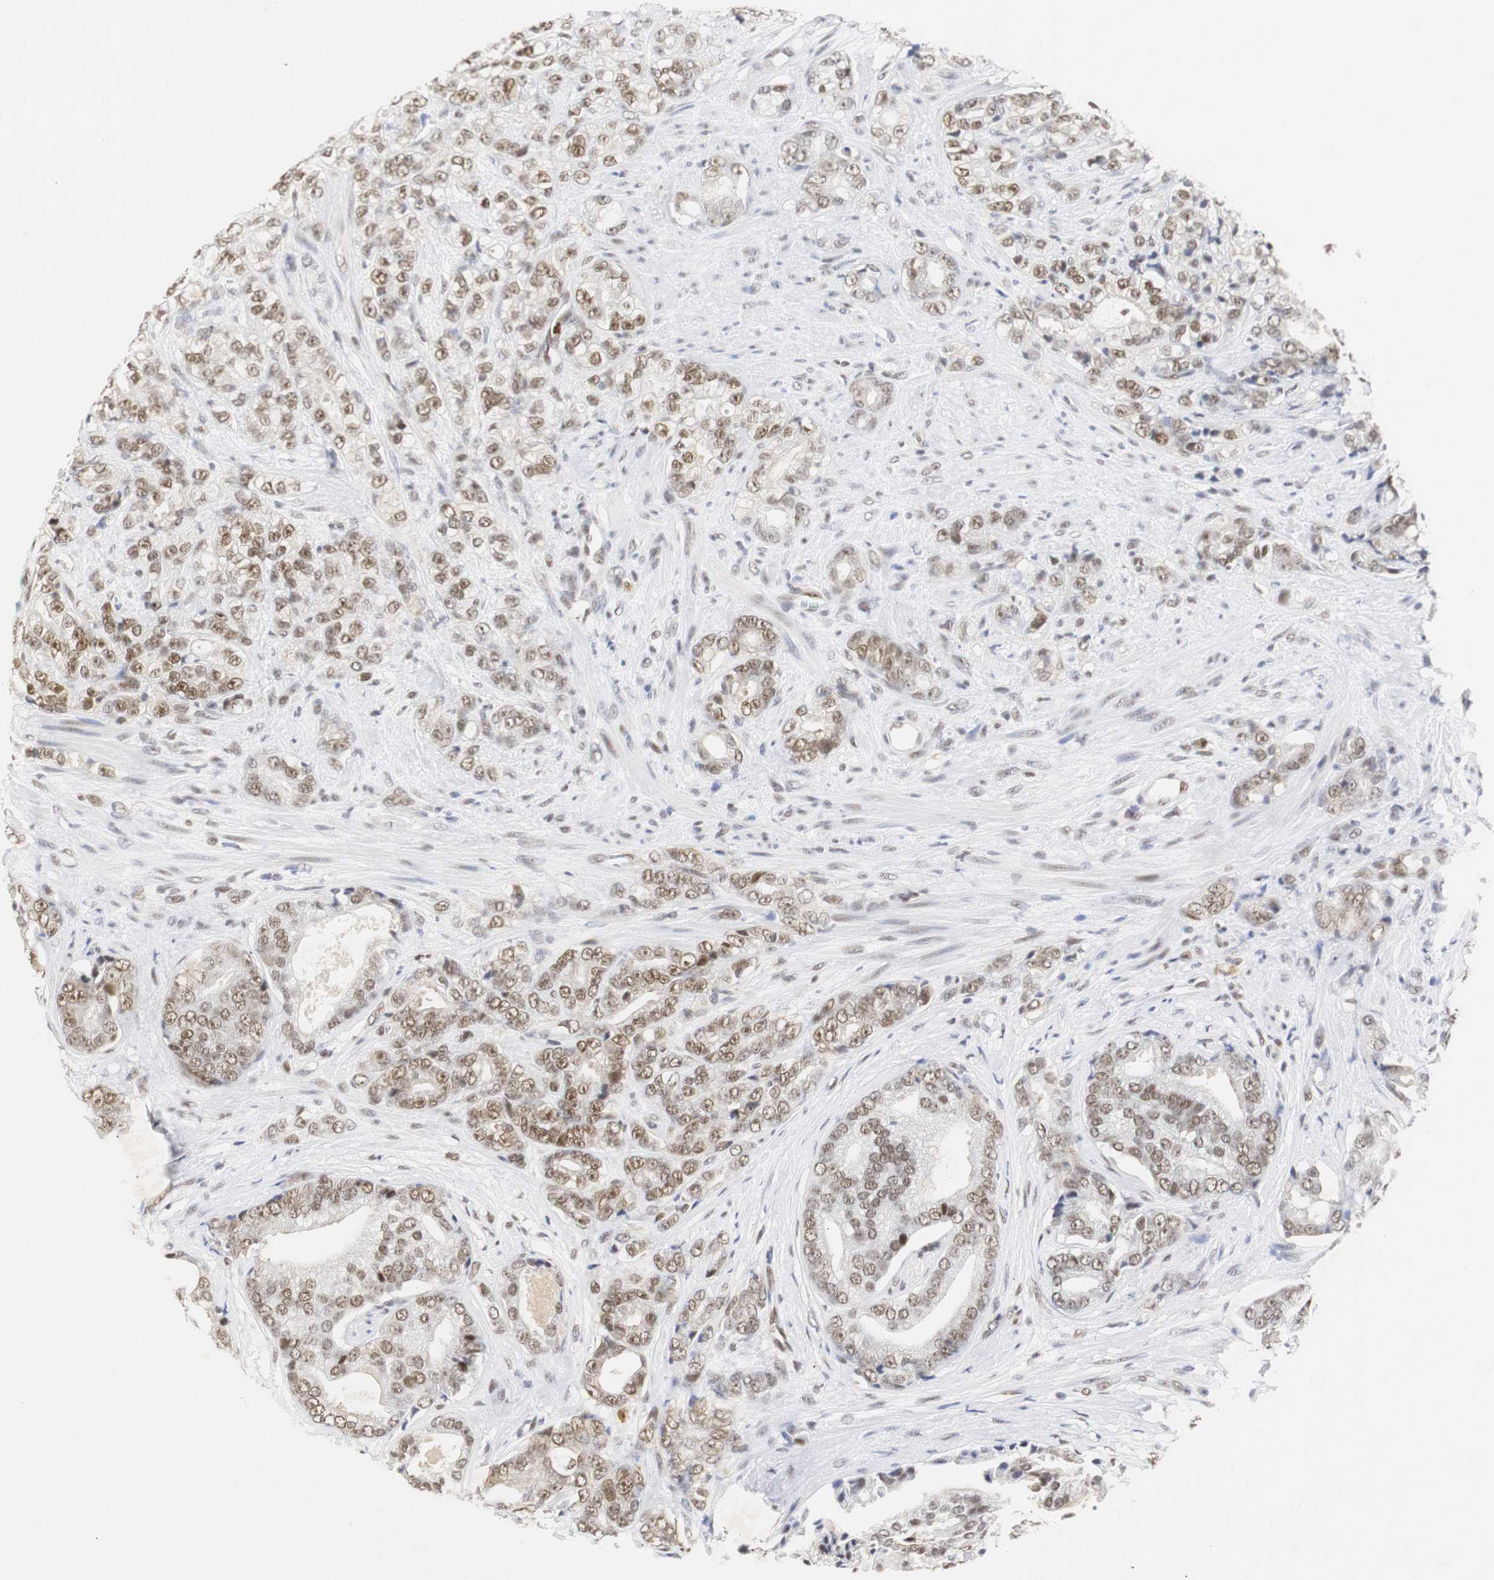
{"staining": {"intensity": "moderate", "quantity": ">75%", "location": "cytoplasmic/membranous,nuclear"}, "tissue": "prostate cancer", "cell_type": "Tumor cells", "image_type": "cancer", "snomed": [{"axis": "morphology", "description": "Adenocarcinoma, Low grade"}, {"axis": "topography", "description": "Prostate"}], "caption": "An immunohistochemistry histopathology image of tumor tissue is shown. Protein staining in brown shows moderate cytoplasmic/membranous and nuclear positivity in prostate low-grade adenocarcinoma within tumor cells.", "gene": "ZFC3H1", "patient": {"sex": "male", "age": 58}}